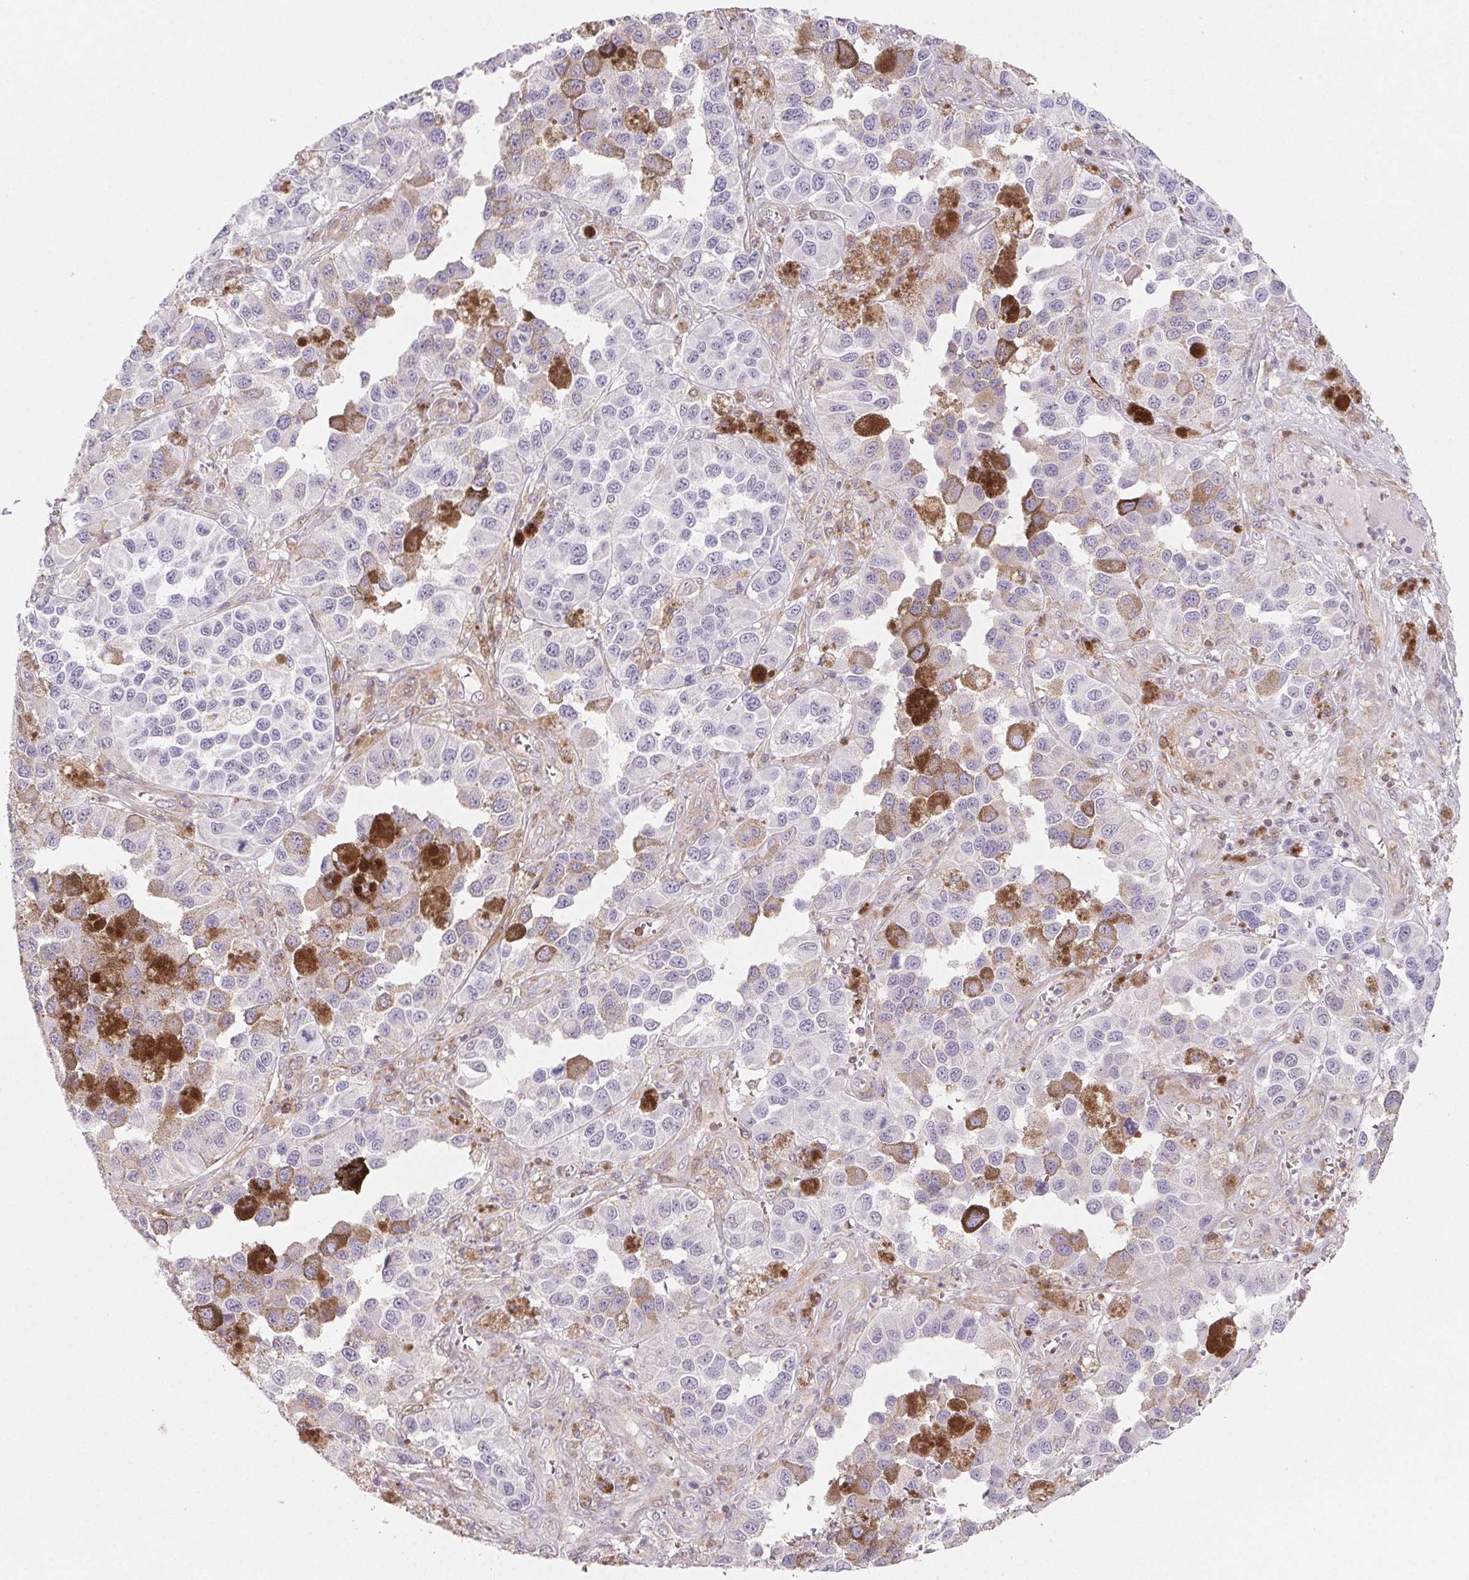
{"staining": {"intensity": "negative", "quantity": "none", "location": "none"}, "tissue": "melanoma", "cell_type": "Tumor cells", "image_type": "cancer", "snomed": [{"axis": "morphology", "description": "Malignant melanoma, NOS"}, {"axis": "topography", "description": "Skin"}], "caption": "Immunohistochemistry of melanoma shows no expression in tumor cells.", "gene": "GBP1", "patient": {"sex": "female", "age": 58}}